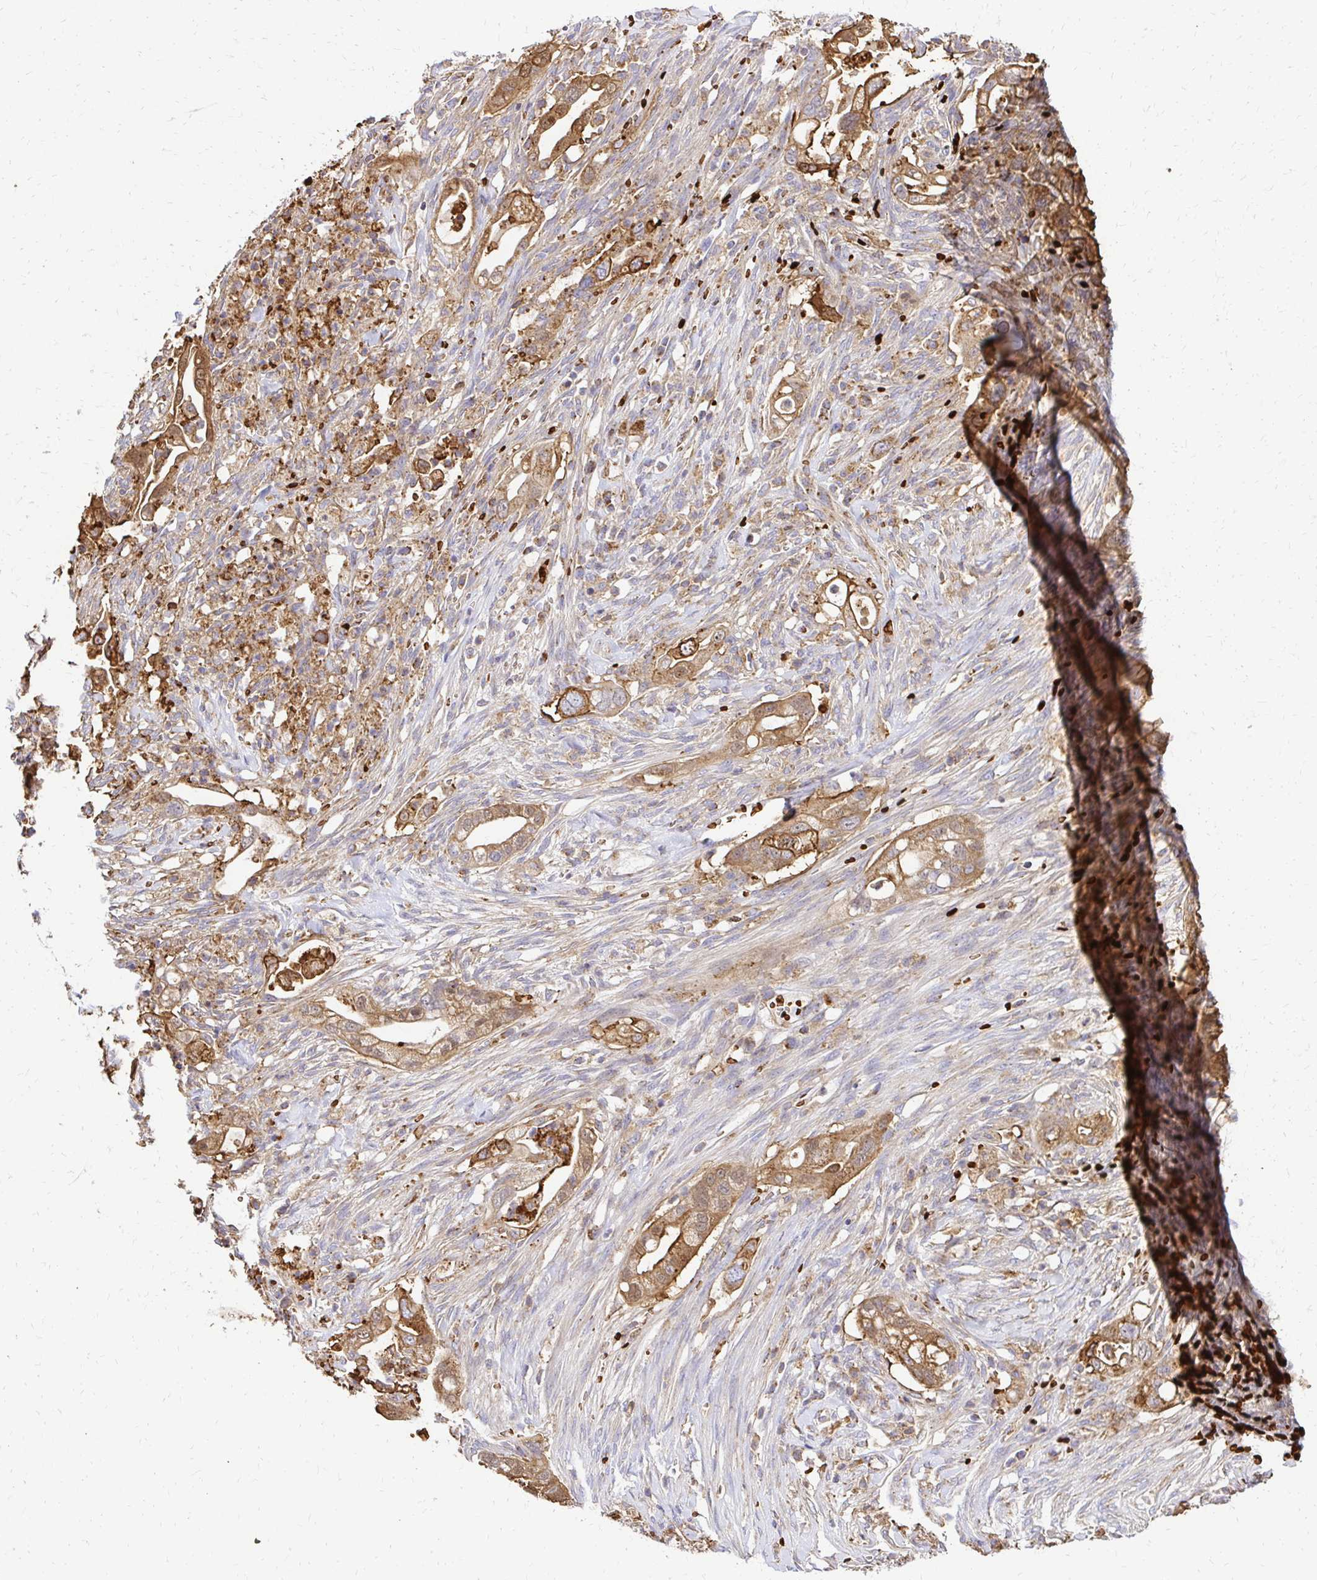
{"staining": {"intensity": "moderate", "quantity": ">75%", "location": "cytoplasmic/membranous"}, "tissue": "pancreatic cancer", "cell_type": "Tumor cells", "image_type": "cancer", "snomed": [{"axis": "morphology", "description": "Adenocarcinoma, NOS"}, {"axis": "topography", "description": "Pancreas"}], "caption": "This is a histology image of immunohistochemistry (IHC) staining of pancreatic adenocarcinoma, which shows moderate expression in the cytoplasmic/membranous of tumor cells.", "gene": "MRPL13", "patient": {"sex": "male", "age": 44}}